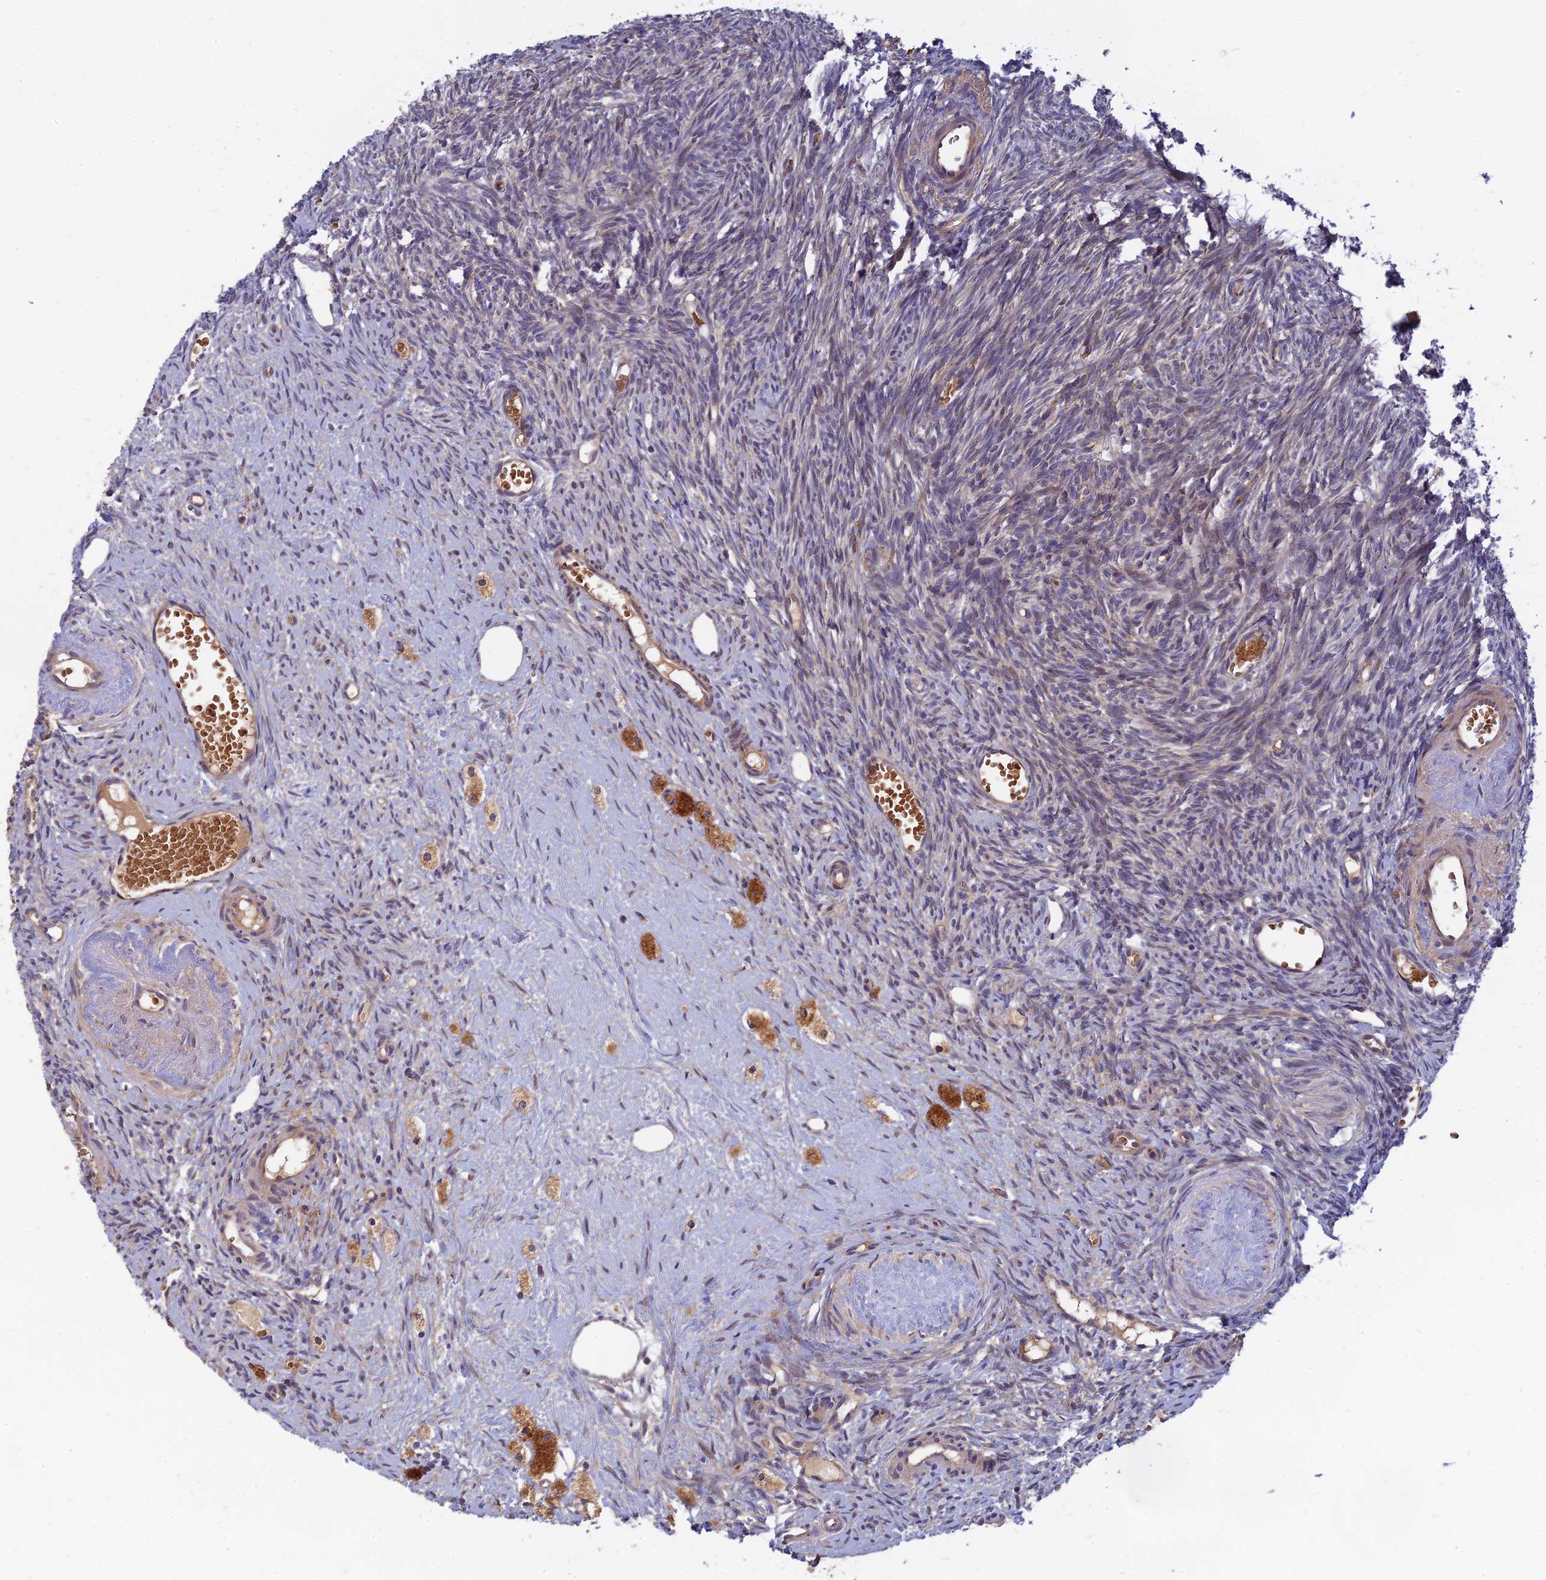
{"staining": {"intensity": "moderate", "quantity": ">75%", "location": "cytoplasmic/membranous"}, "tissue": "ovary", "cell_type": "Follicle cells", "image_type": "normal", "snomed": [{"axis": "morphology", "description": "Normal tissue, NOS"}, {"axis": "topography", "description": "Ovary"}], "caption": "Protein analysis of normal ovary shows moderate cytoplasmic/membranous expression in about >75% of follicle cells.", "gene": "FAM151B", "patient": {"sex": "female", "age": 51}}